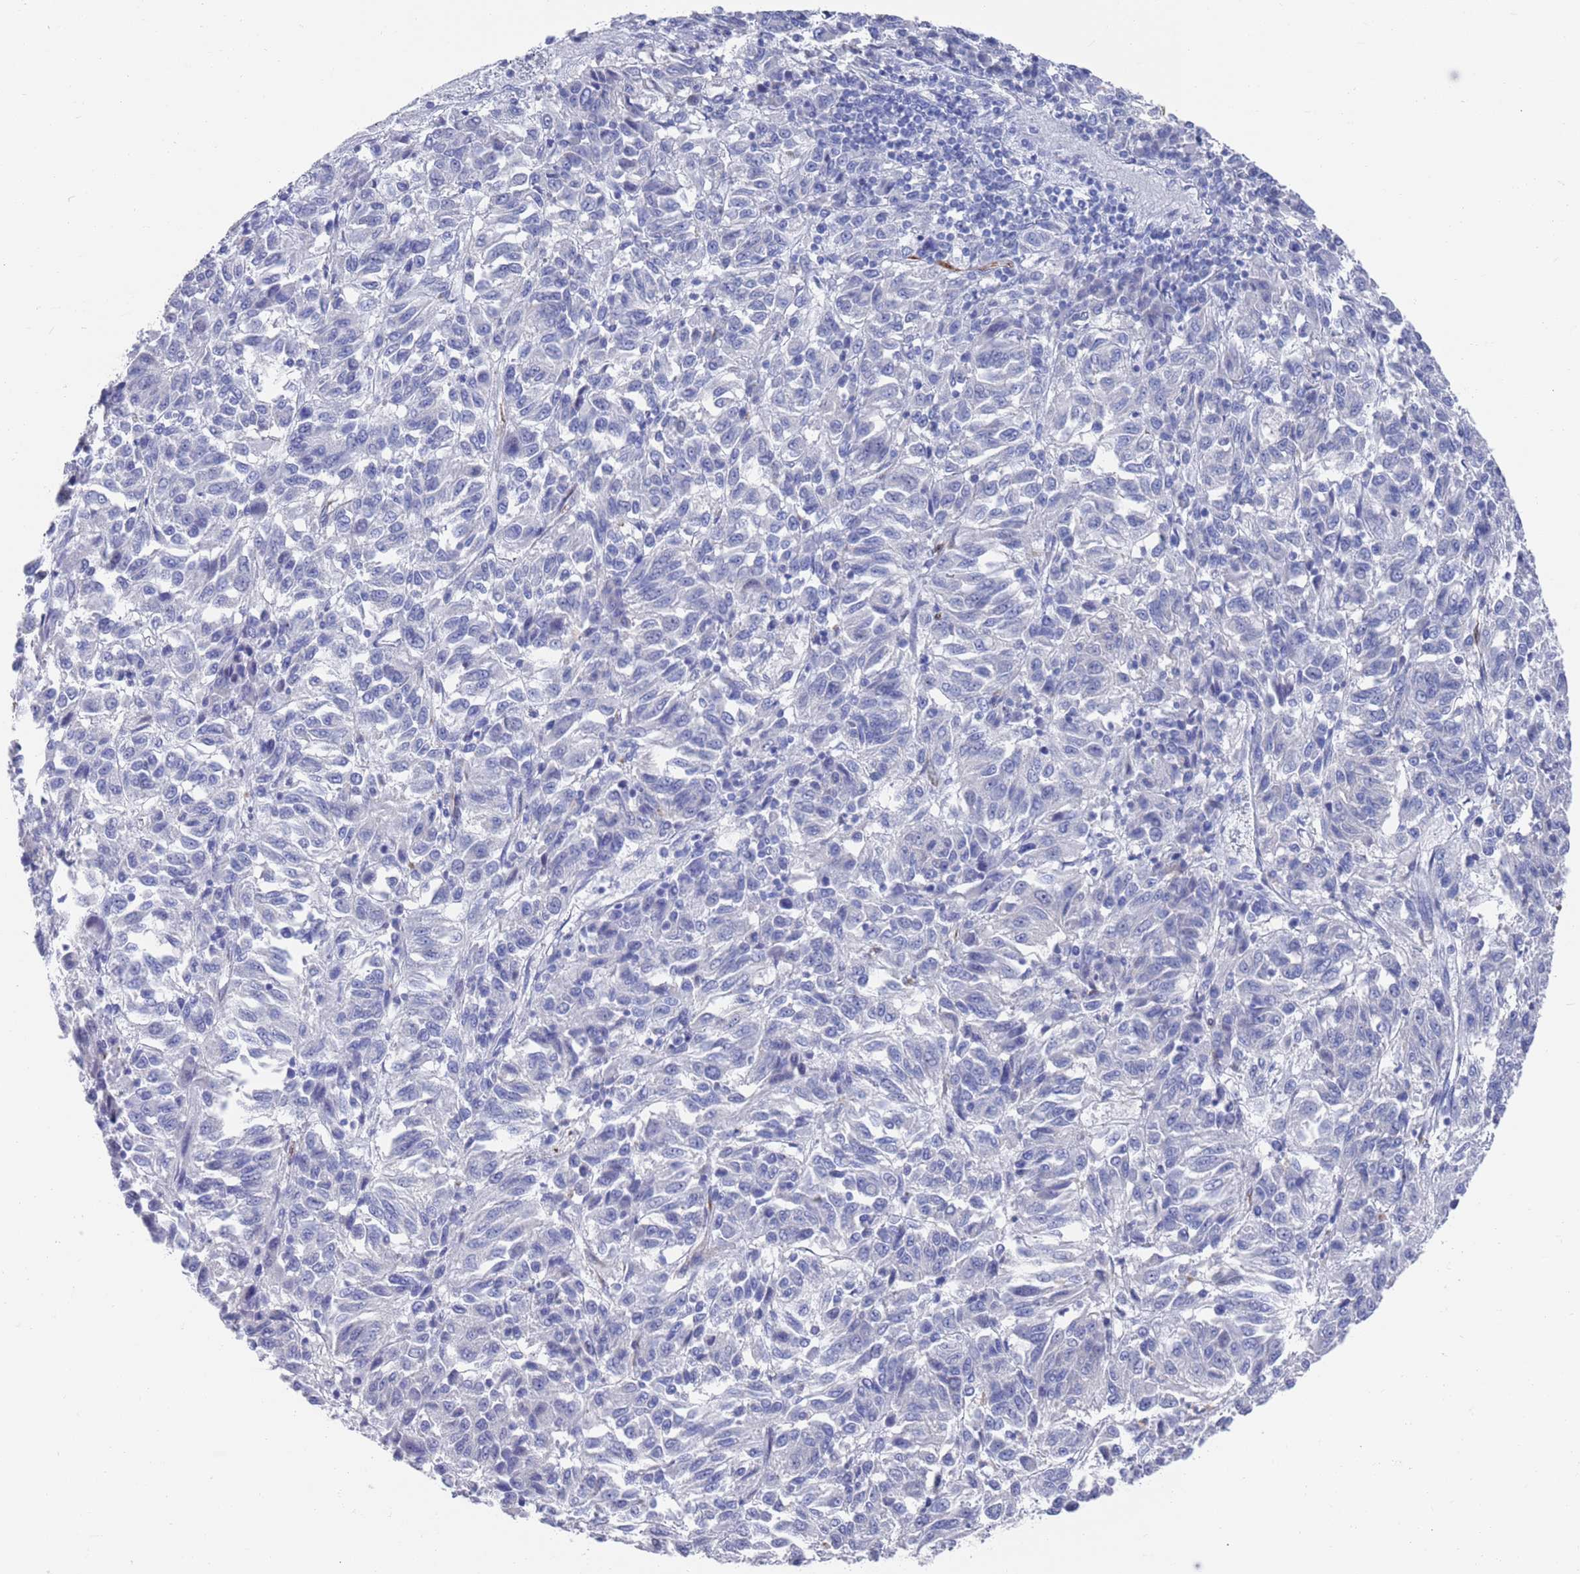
{"staining": {"intensity": "negative", "quantity": "none", "location": "none"}, "tissue": "melanoma", "cell_type": "Tumor cells", "image_type": "cancer", "snomed": [{"axis": "morphology", "description": "Malignant melanoma, Metastatic site"}, {"axis": "topography", "description": "Lung"}], "caption": "The IHC histopathology image has no significant positivity in tumor cells of melanoma tissue.", "gene": "MTMR2", "patient": {"sex": "male", "age": 64}}